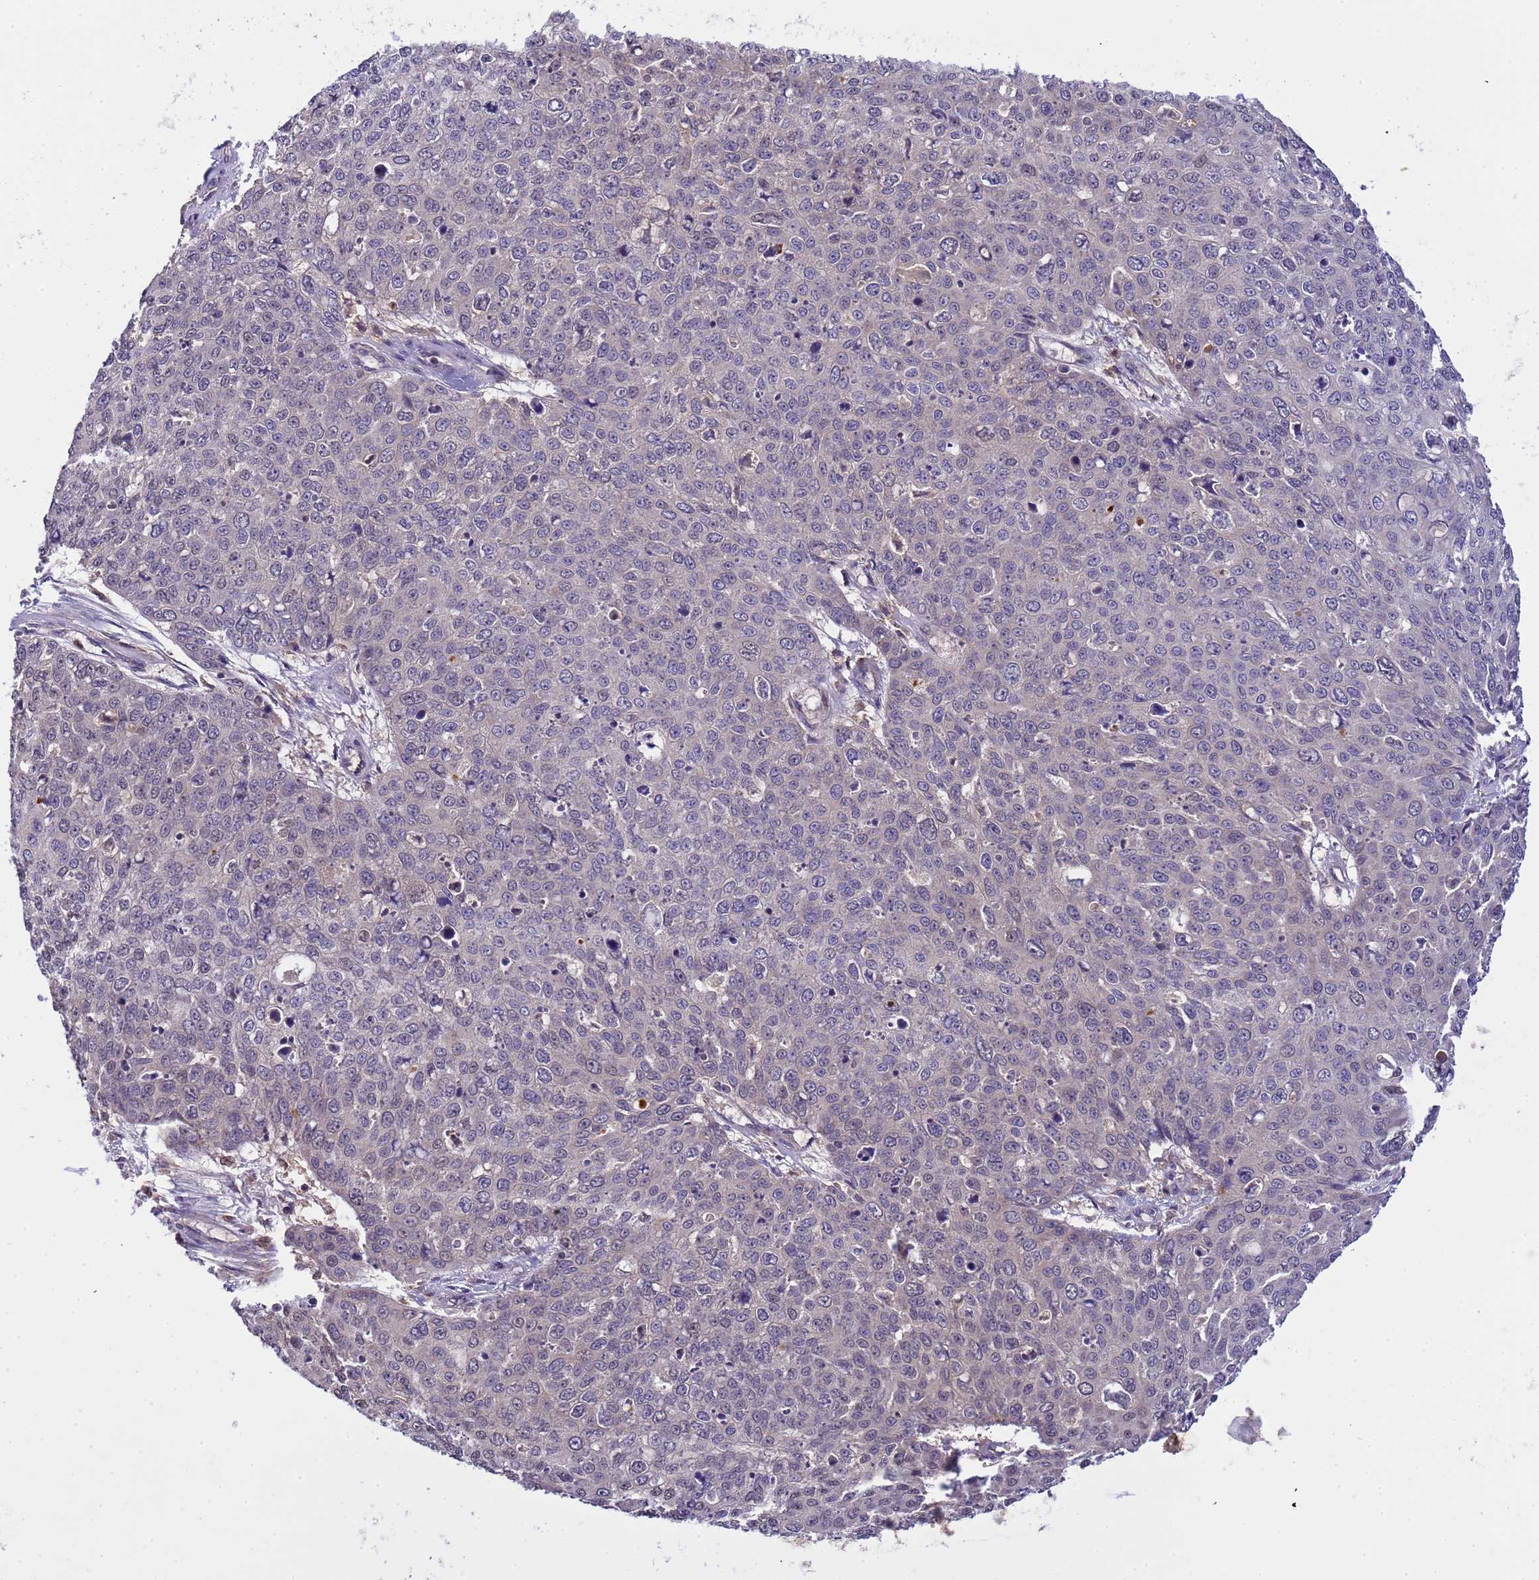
{"staining": {"intensity": "negative", "quantity": "none", "location": "none"}, "tissue": "skin cancer", "cell_type": "Tumor cells", "image_type": "cancer", "snomed": [{"axis": "morphology", "description": "Squamous cell carcinoma, NOS"}, {"axis": "topography", "description": "Skin"}], "caption": "DAB immunohistochemical staining of human skin cancer shows no significant positivity in tumor cells. (IHC, brightfield microscopy, high magnification).", "gene": "CD53", "patient": {"sex": "male", "age": 71}}